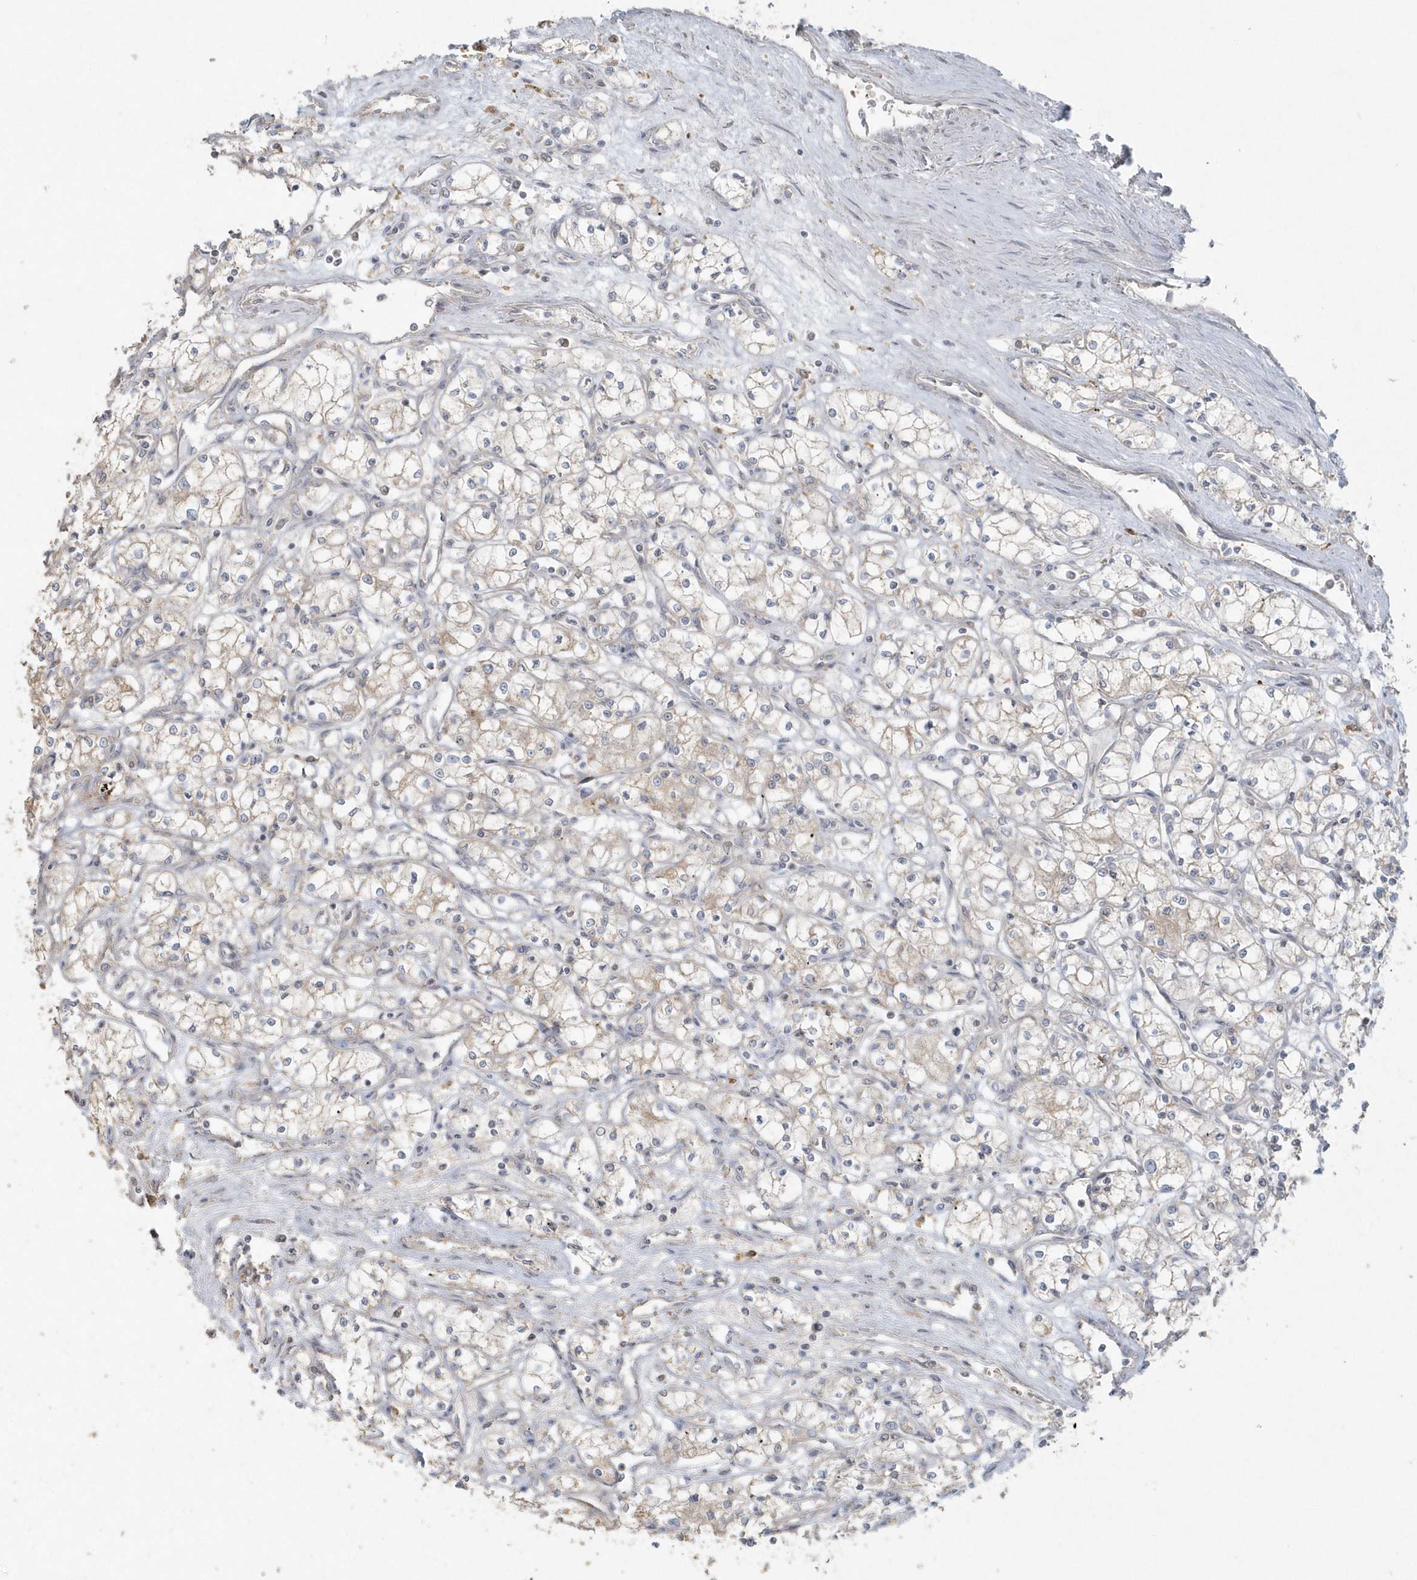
{"staining": {"intensity": "weak", "quantity": "25%-75%", "location": "cytoplasmic/membranous"}, "tissue": "renal cancer", "cell_type": "Tumor cells", "image_type": "cancer", "snomed": [{"axis": "morphology", "description": "Adenocarcinoma, NOS"}, {"axis": "topography", "description": "Kidney"}], "caption": "Tumor cells reveal weak cytoplasmic/membranous expression in about 25%-75% of cells in renal cancer.", "gene": "BLTP3A", "patient": {"sex": "male", "age": 59}}